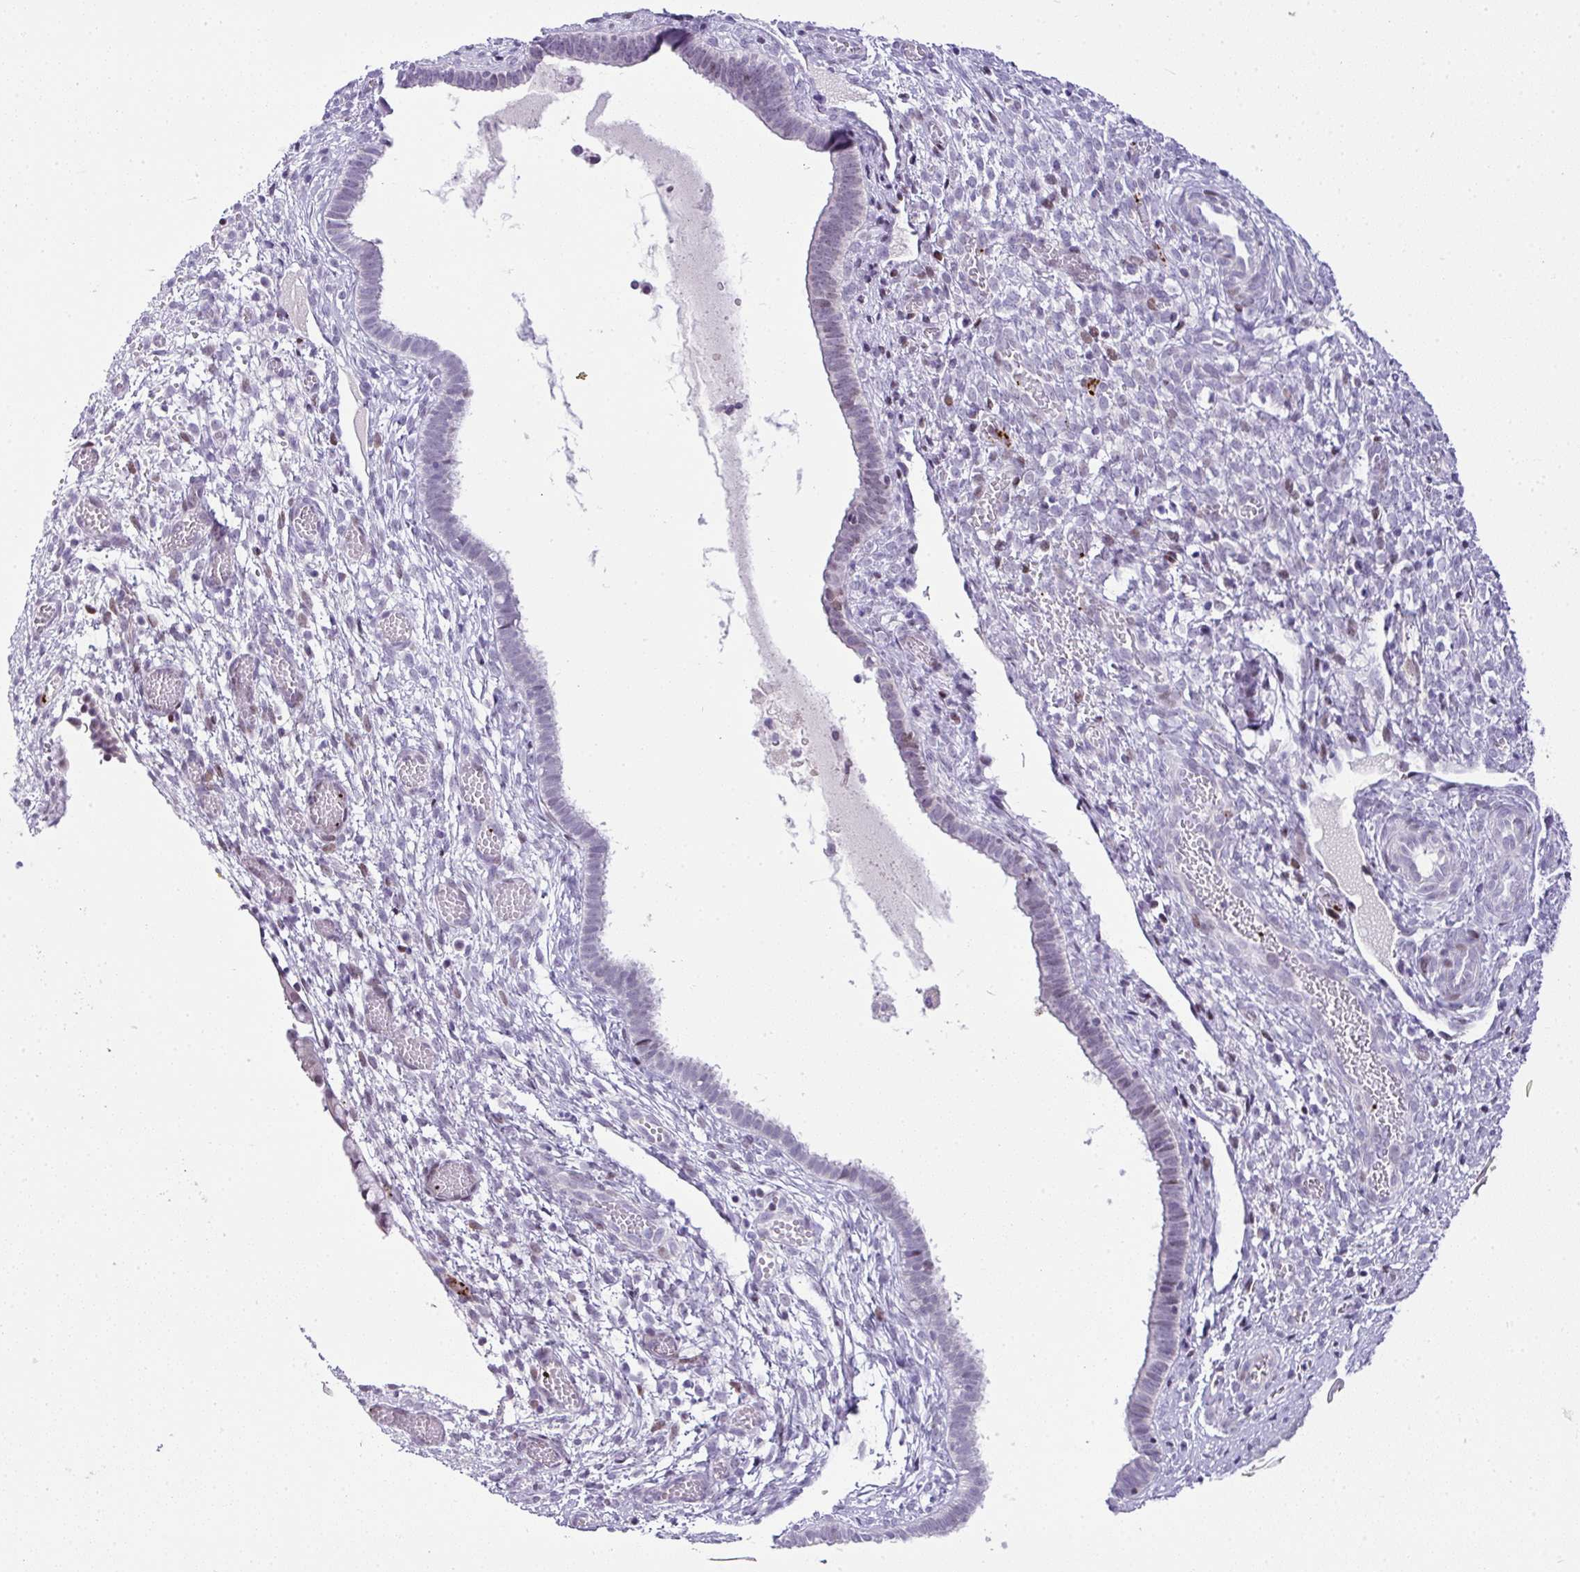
{"staining": {"intensity": "negative", "quantity": "none", "location": "none"}, "tissue": "cervical cancer", "cell_type": "Tumor cells", "image_type": "cancer", "snomed": [{"axis": "morphology", "description": "Squamous cell carcinoma, NOS"}, {"axis": "topography", "description": "Cervix"}], "caption": "The photomicrograph reveals no significant expression in tumor cells of cervical cancer.", "gene": "CMTM5", "patient": {"sex": "female", "age": 59}}